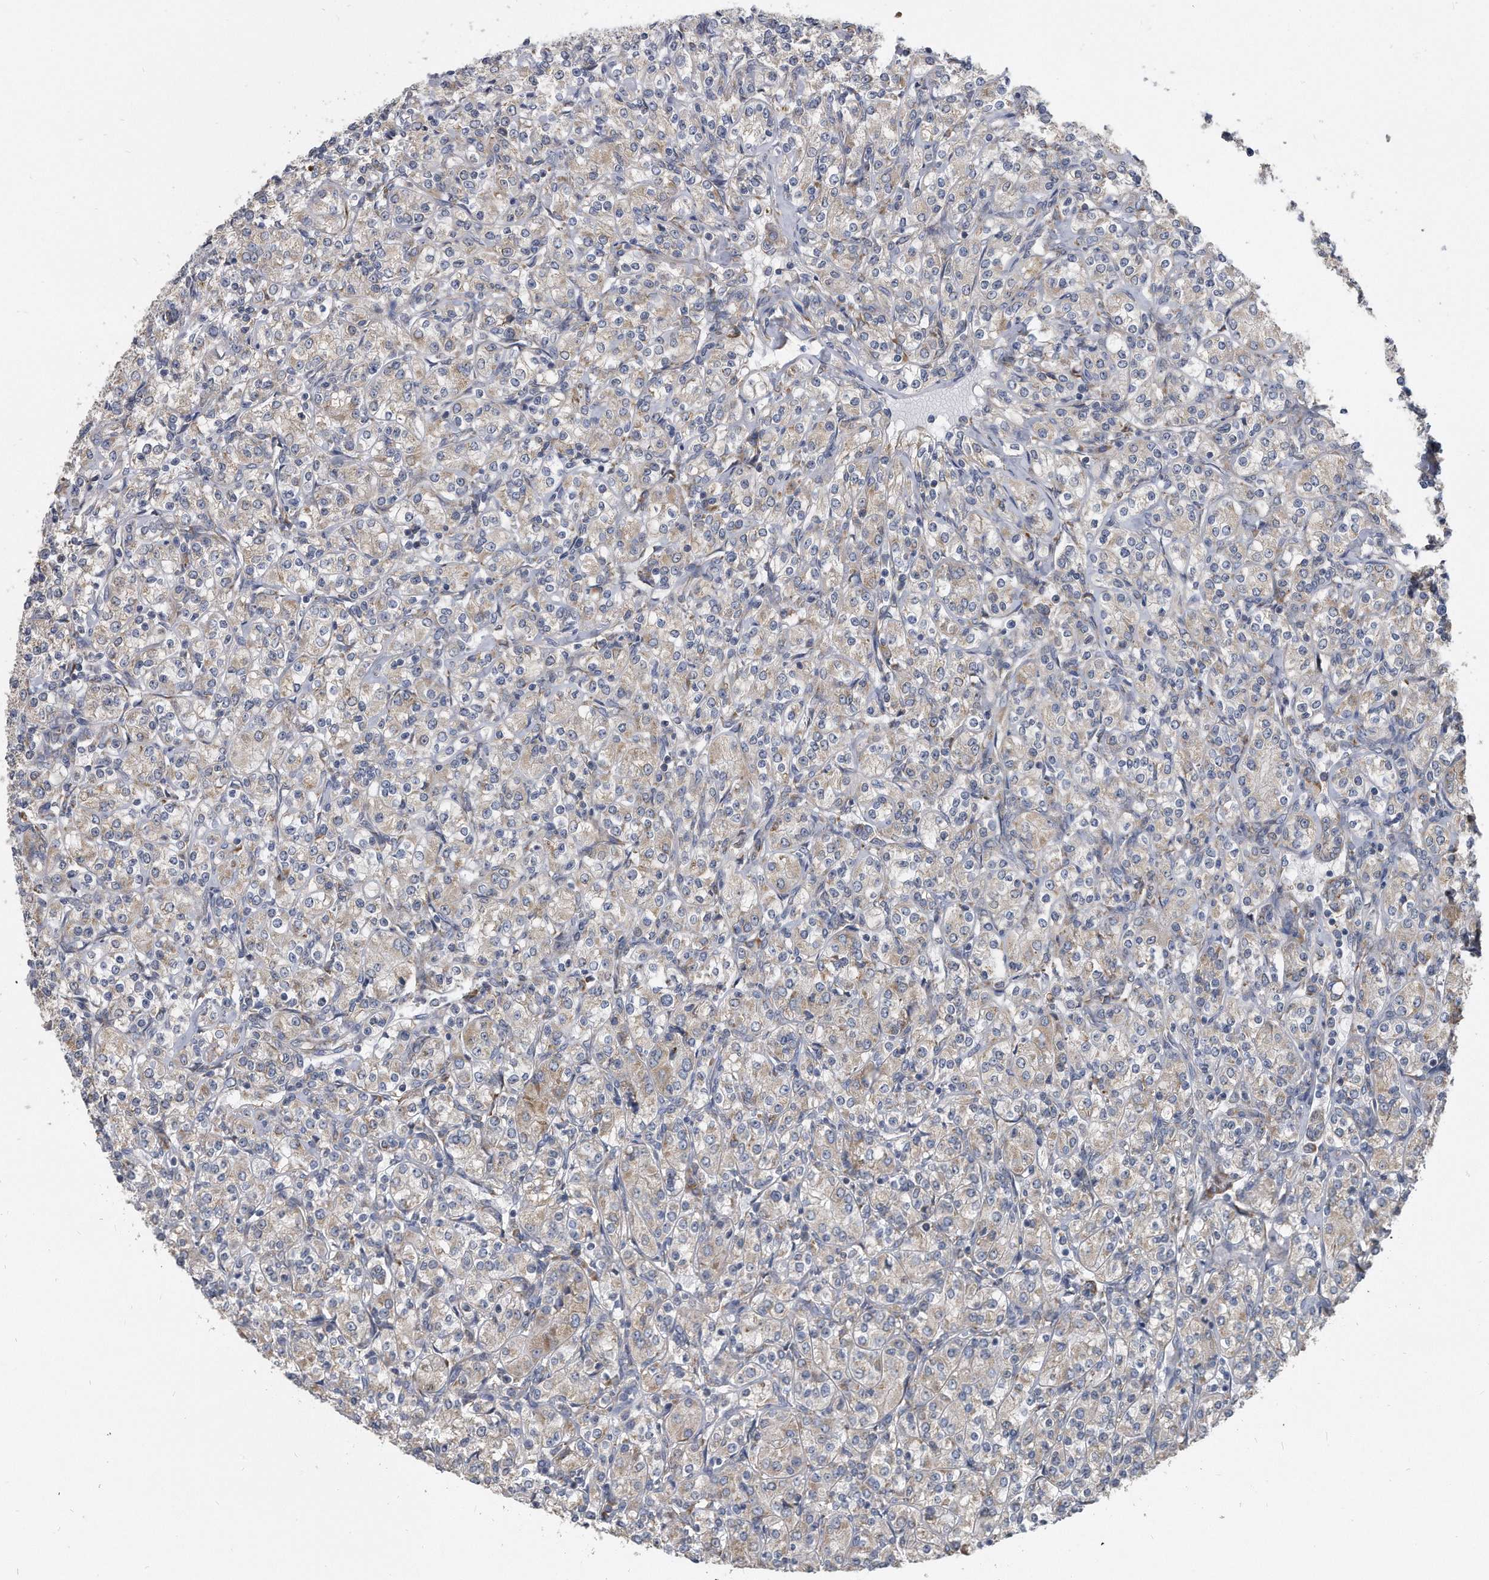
{"staining": {"intensity": "weak", "quantity": "<25%", "location": "cytoplasmic/membranous"}, "tissue": "renal cancer", "cell_type": "Tumor cells", "image_type": "cancer", "snomed": [{"axis": "morphology", "description": "Adenocarcinoma, NOS"}, {"axis": "topography", "description": "Kidney"}], "caption": "Adenocarcinoma (renal) was stained to show a protein in brown. There is no significant staining in tumor cells.", "gene": "CCDC47", "patient": {"sex": "male", "age": 77}}